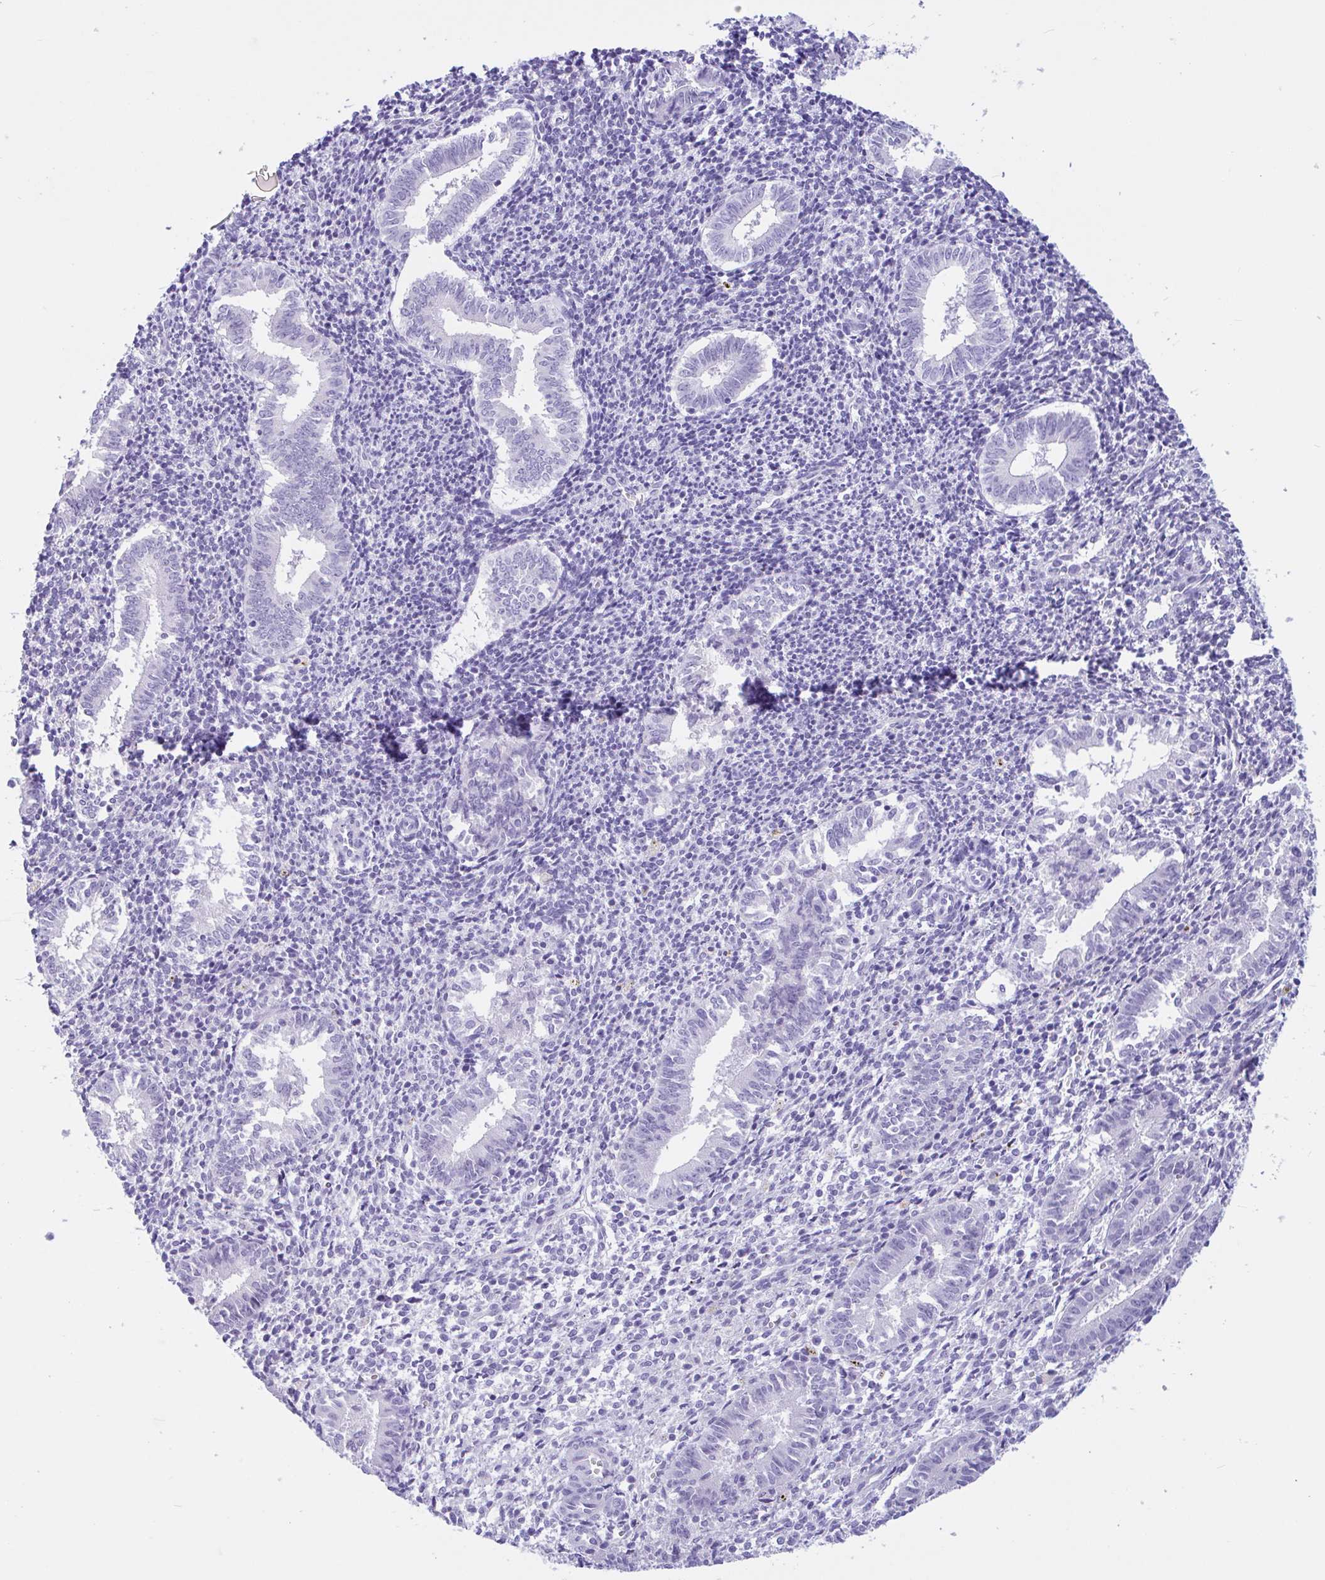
{"staining": {"intensity": "negative", "quantity": "none", "location": "none"}, "tissue": "endometrium", "cell_type": "Cells in endometrial stroma", "image_type": "normal", "snomed": [{"axis": "morphology", "description": "Normal tissue, NOS"}, {"axis": "topography", "description": "Endometrium"}], "caption": "The micrograph demonstrates no significant expression in cells in endometrial stroma of endometrium. (DAB immunohistochemistry (IHC), high magnification).", "gene": "ZNF319", "patient": {"sex": "female", "age": 25}}